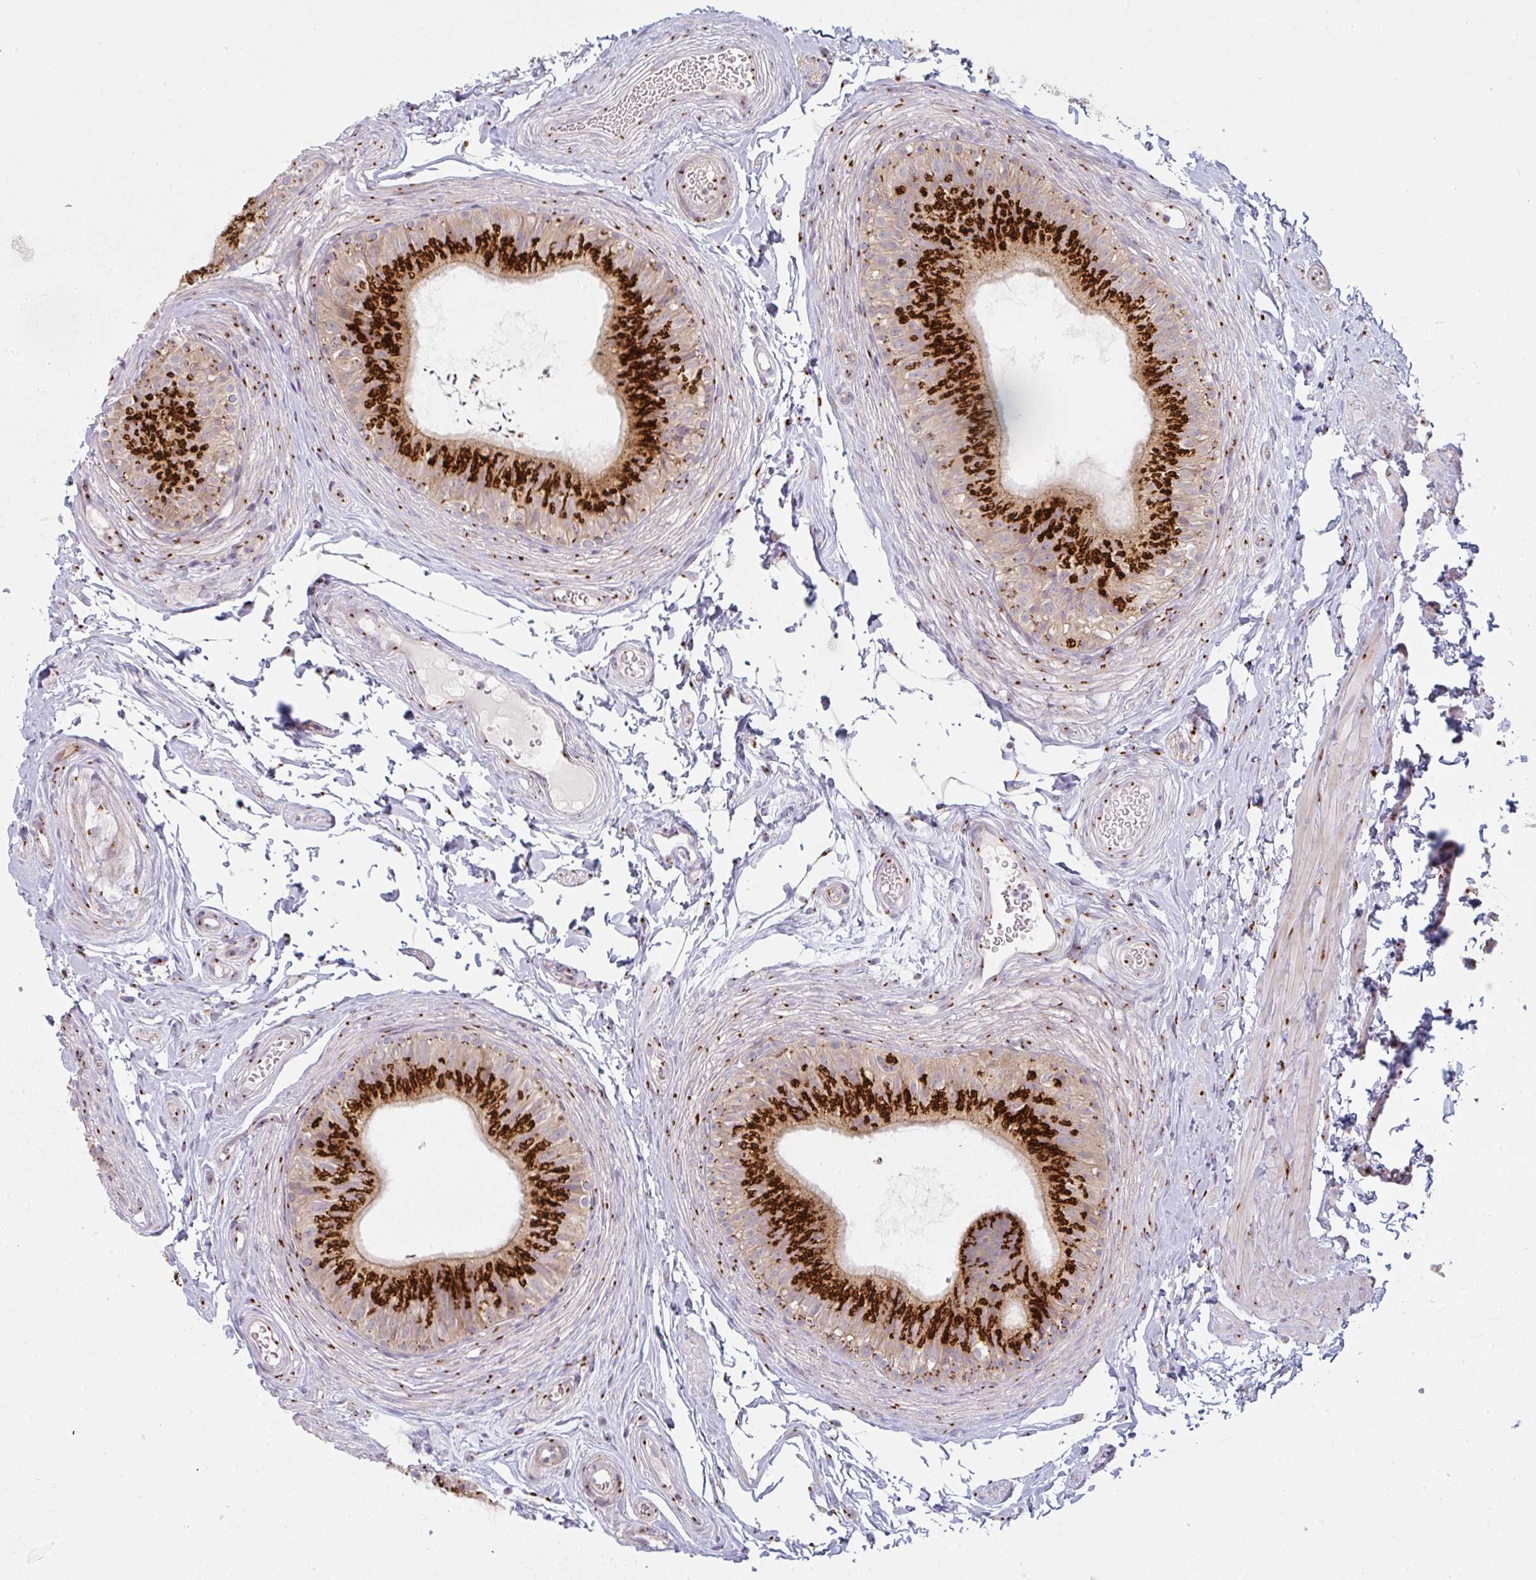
{"staining": {"intensity": "strong", "quantity": ">75%", "location": "cytoplasmic/membranous"}, "tissue": "epididymis", "cell_type": "Glandular cells", "image_type": "normal", "snomed": [{"axis": "morphology", "description": "Normal tissue, NOS"}, {"axis": "topography", "description": "Epididymis, spermatic cord, NOS"}, {"axis": "topography", "description": "Epididymis"}, {"axis": "topography", "description": "Peripheral nerve tissue"}], "caption": "Strong cytoplasmic/membranous staining is present in approximately >75% of glandular cells in unremarkable epididymis. The protein is shown in brown color, while the nuclei are stained blue.", "gene": "GVQW3", "patient": {"sex": "male", "age": 29}}